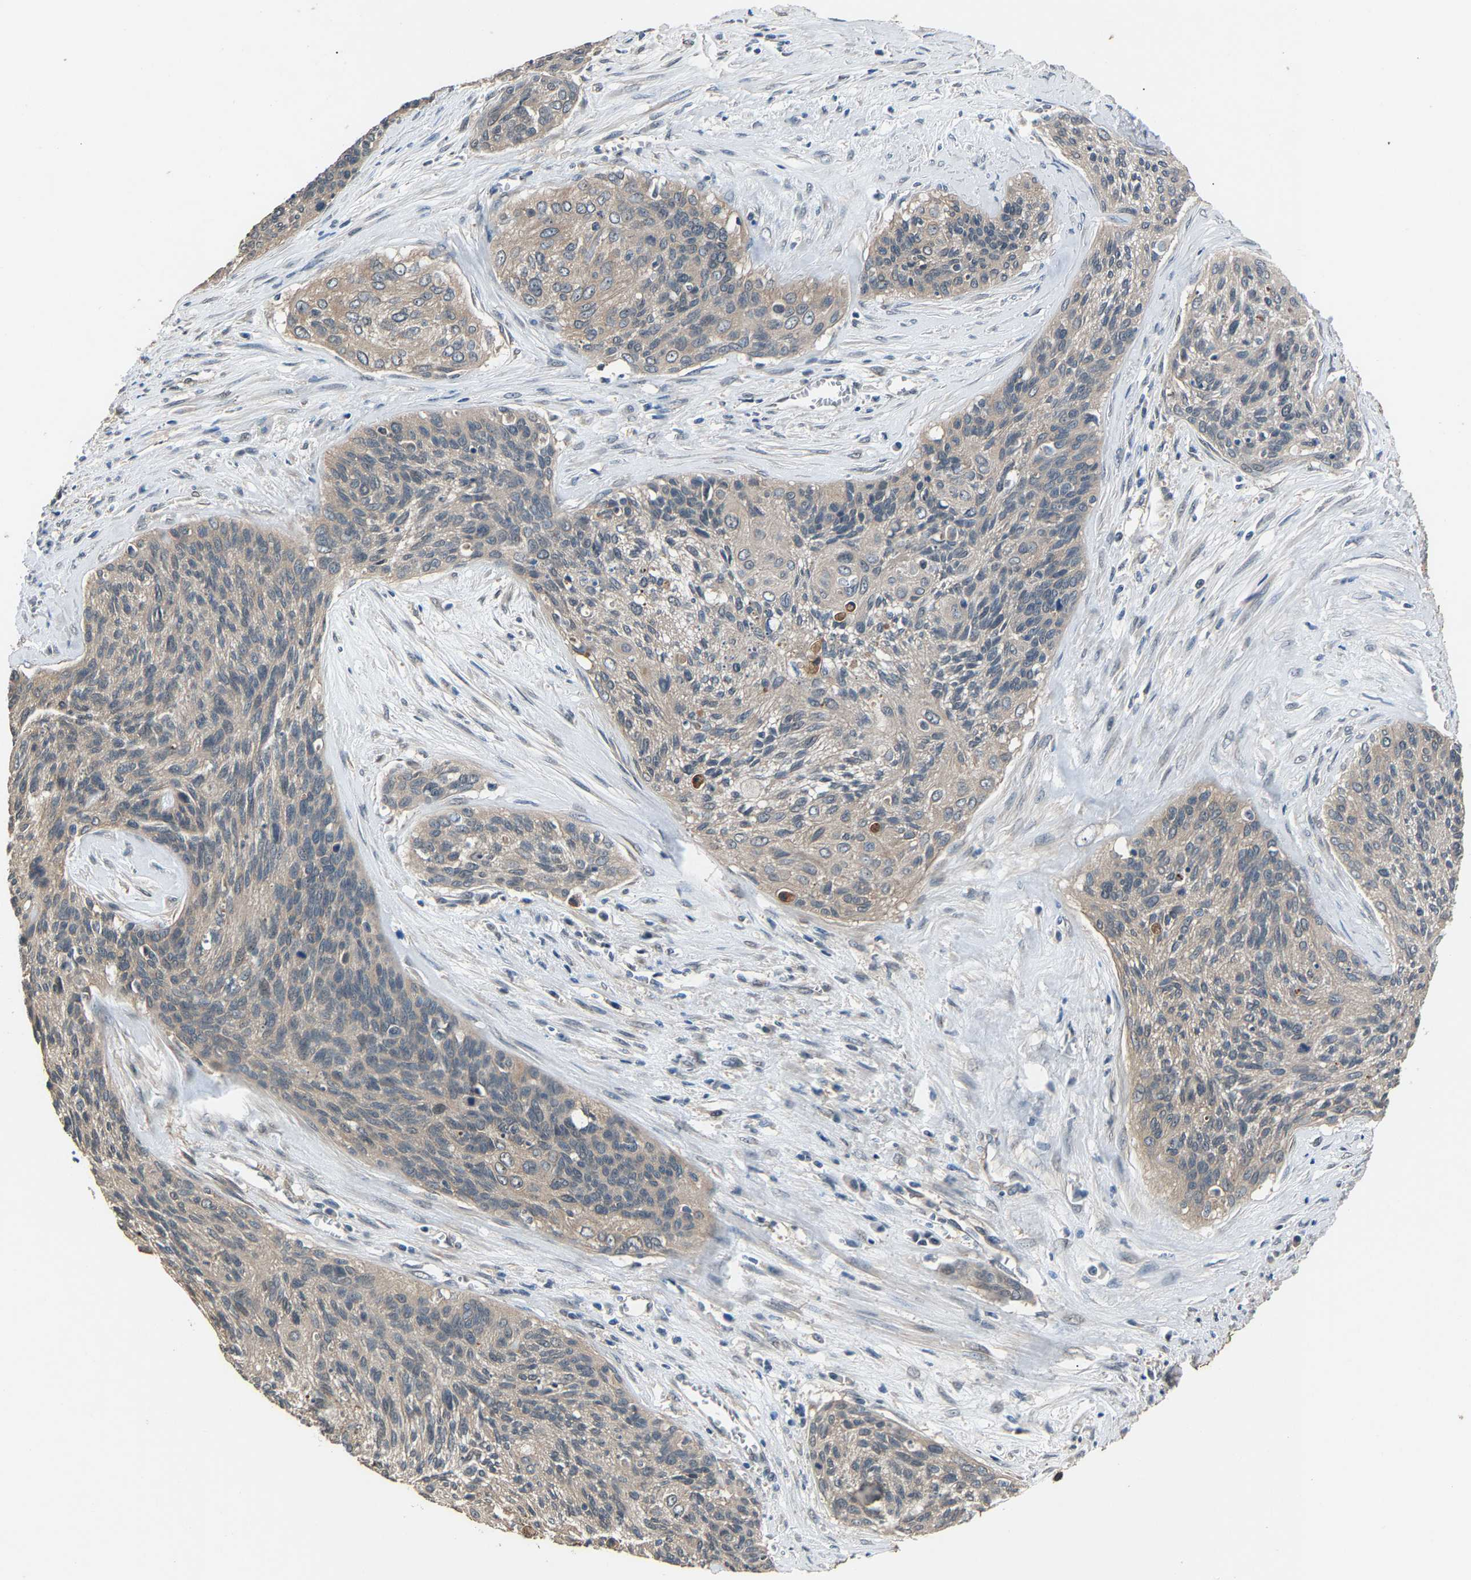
{"staining": {"intensity": "weak", "quantity": "25%-75%", "location": "cytoplasmic/membranous"}, "tissue": "cervical cancer", "cell_type": "Tumor cells", "image_type": "cancer", "snomed": [{"axis": "morphology", "description": "Squamous cell carcinoma, NOS"}, {"axis": "topography", "description": "Cervix"}], "caption": "Immunohistochemical staining of cervical cancer (squamous cell carcinoma) exhibits low levels of weak cytoplasmic/membranous expression in about 25%-75% of tumor cells. (IHC, brightfield microscopy, high magnification).", "gene": "ABCC9", "patient": {"sex": "female", "age": 55}}